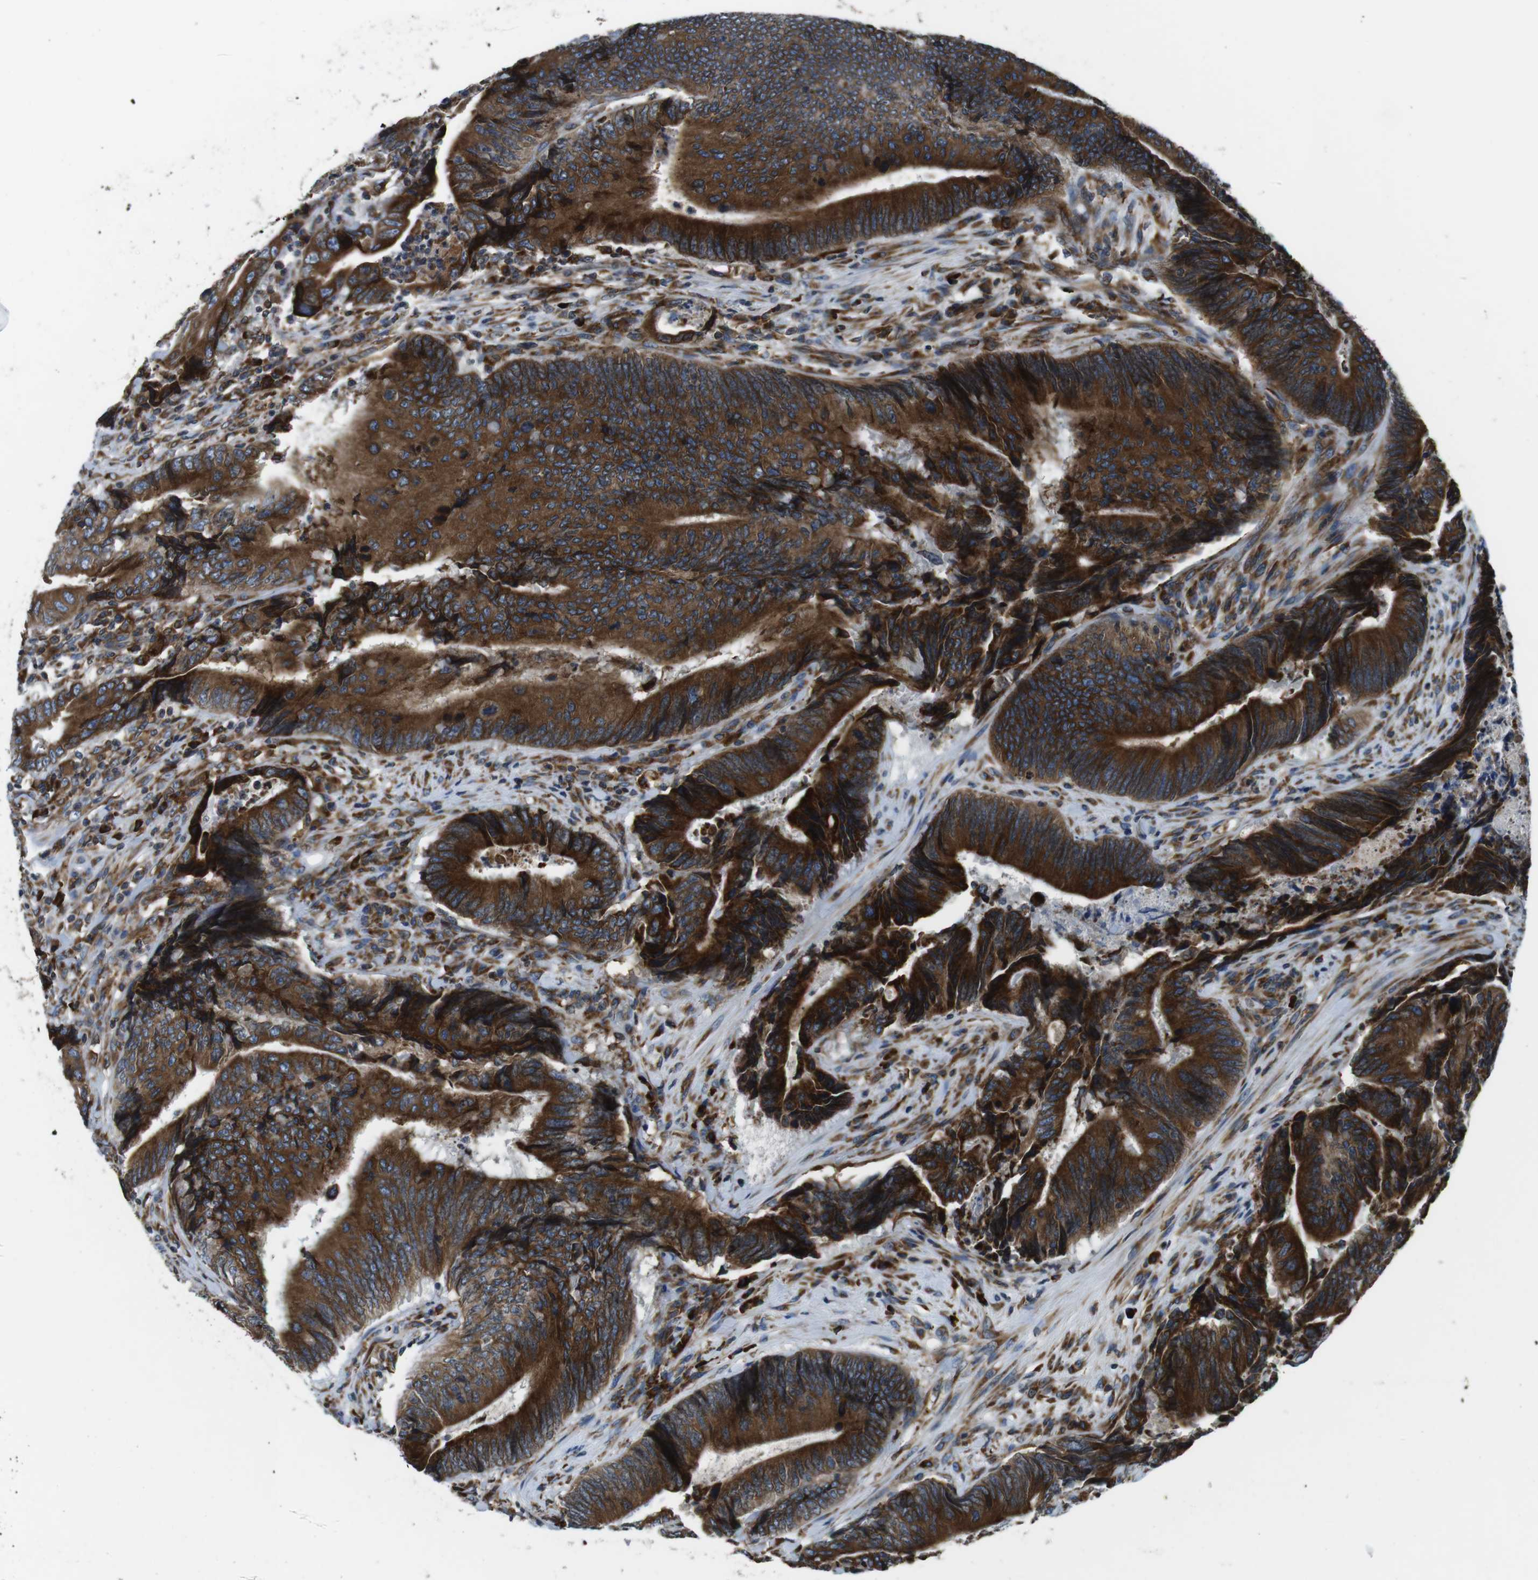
{"staining": {"intensity": "strong", "quantity": ">75%", "location": "cytoplasmic/membranous"}, "tissue": "colorectal cancer", "cell_type": "Tumor cells", "image_type": "cancer", "snomed": [{"axis": "morphology", "description": "Normal tissue, NOS"}, {"axis": "morphology", "description": "Adenocarcinoma, NOS"}, {"axis": "topography", "description": "Colon"}], "caption": "Tumor cells show high levels of strong cytoplasmic/membranous positivity in approximately >75% of cells in human colorectal cancer (adenocarcinoma).", "gene": "UGGT1", "patient": {"sex": "male", "age": 56}}